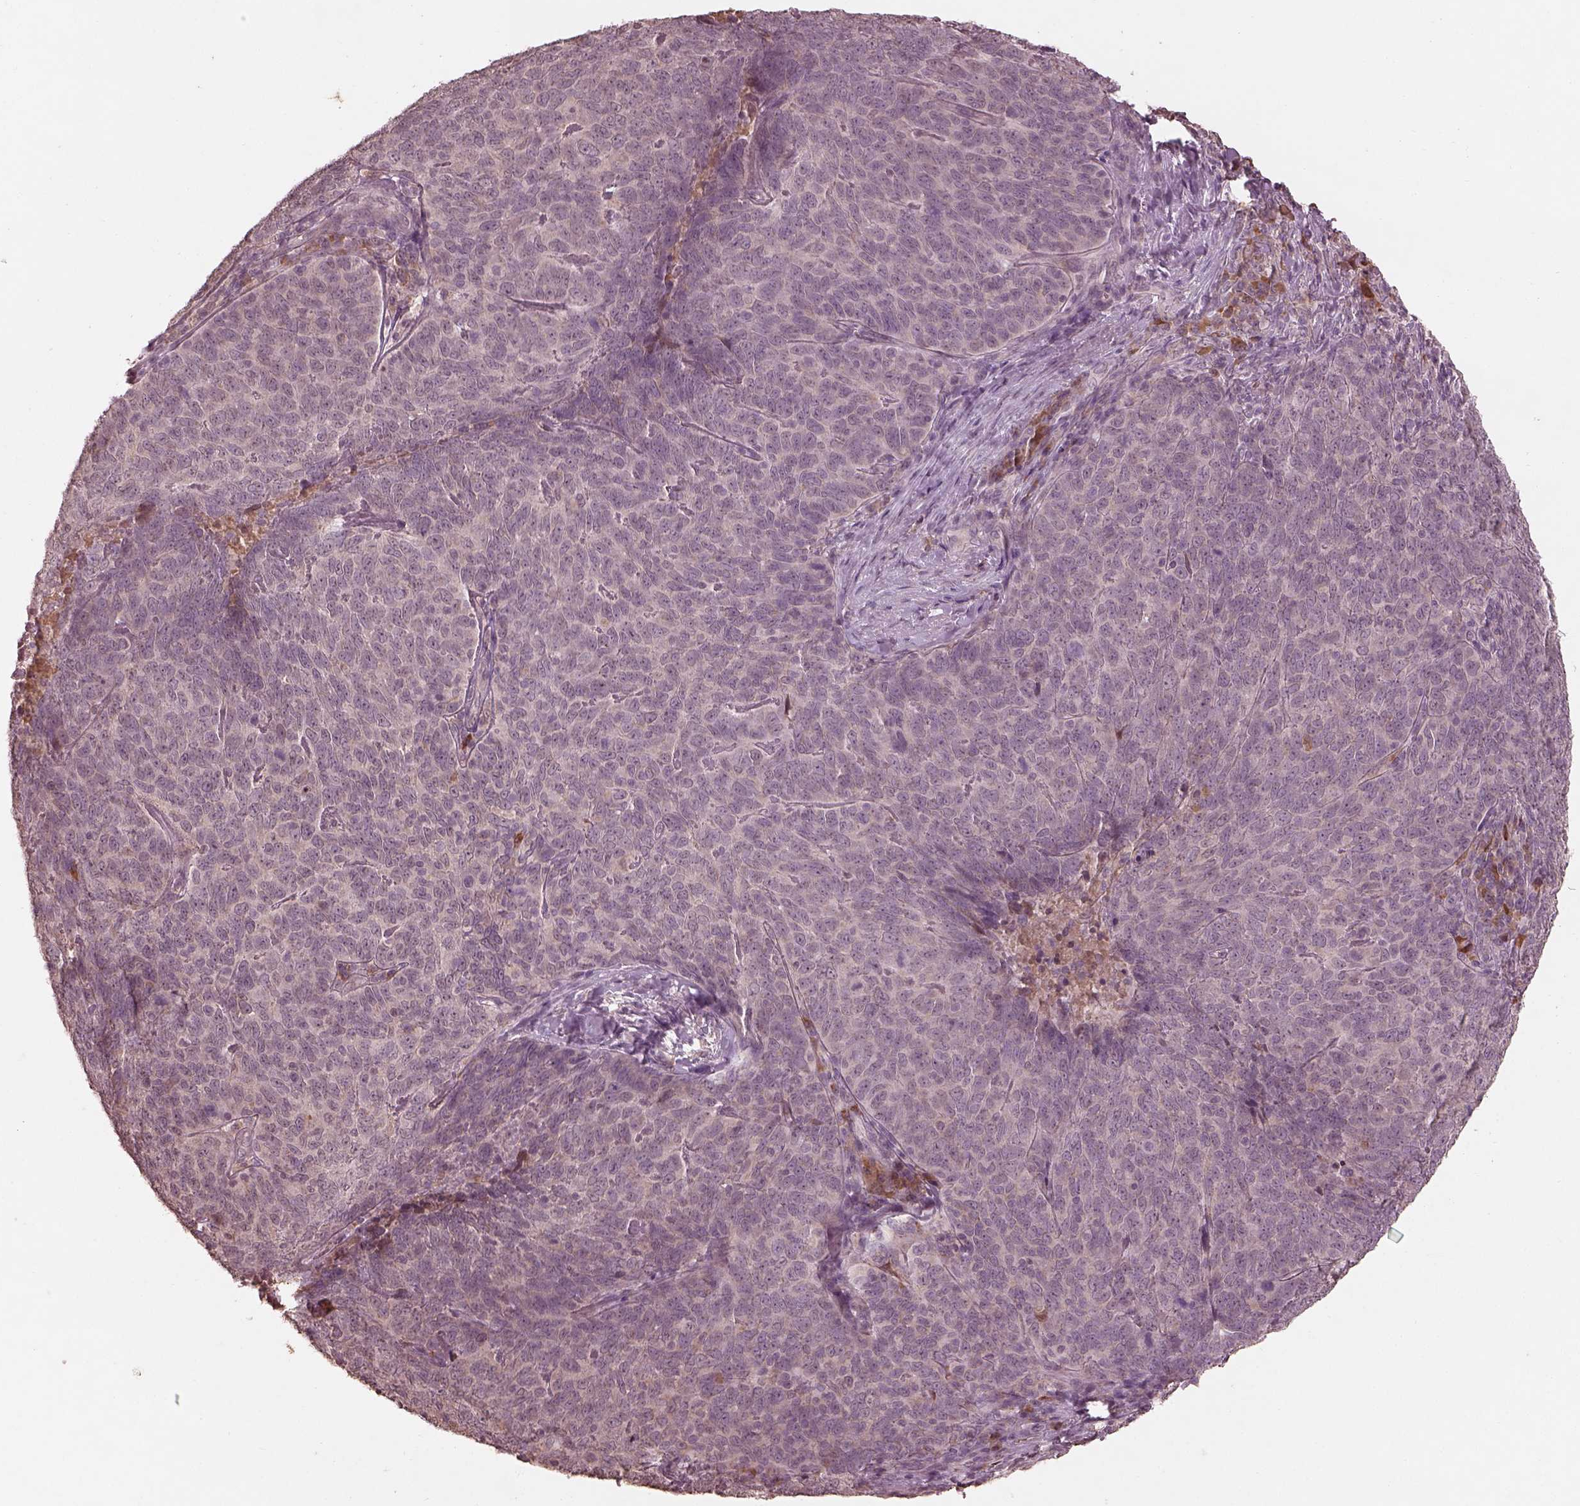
{"staining": {"intensity": "negative", "quantity": "none", "location": "none"}, "tissue": "skin cancer", "cell_type": "Tumor cells", "image_type": "cancer", "snomed": [{"axis": "morphology", "description": "Squamous cell carcinoma, NOS"}, {"axis": "topography", "description": "Skin"}, {"axis": "topography", "description": "Anal"}], "caption": "This is an IHC image of skin cancer (squamous cell carcinoma). There is no staining in tumor cells.", "gene": "CALR3", "patient": {"sex": "female", "age": 51}}